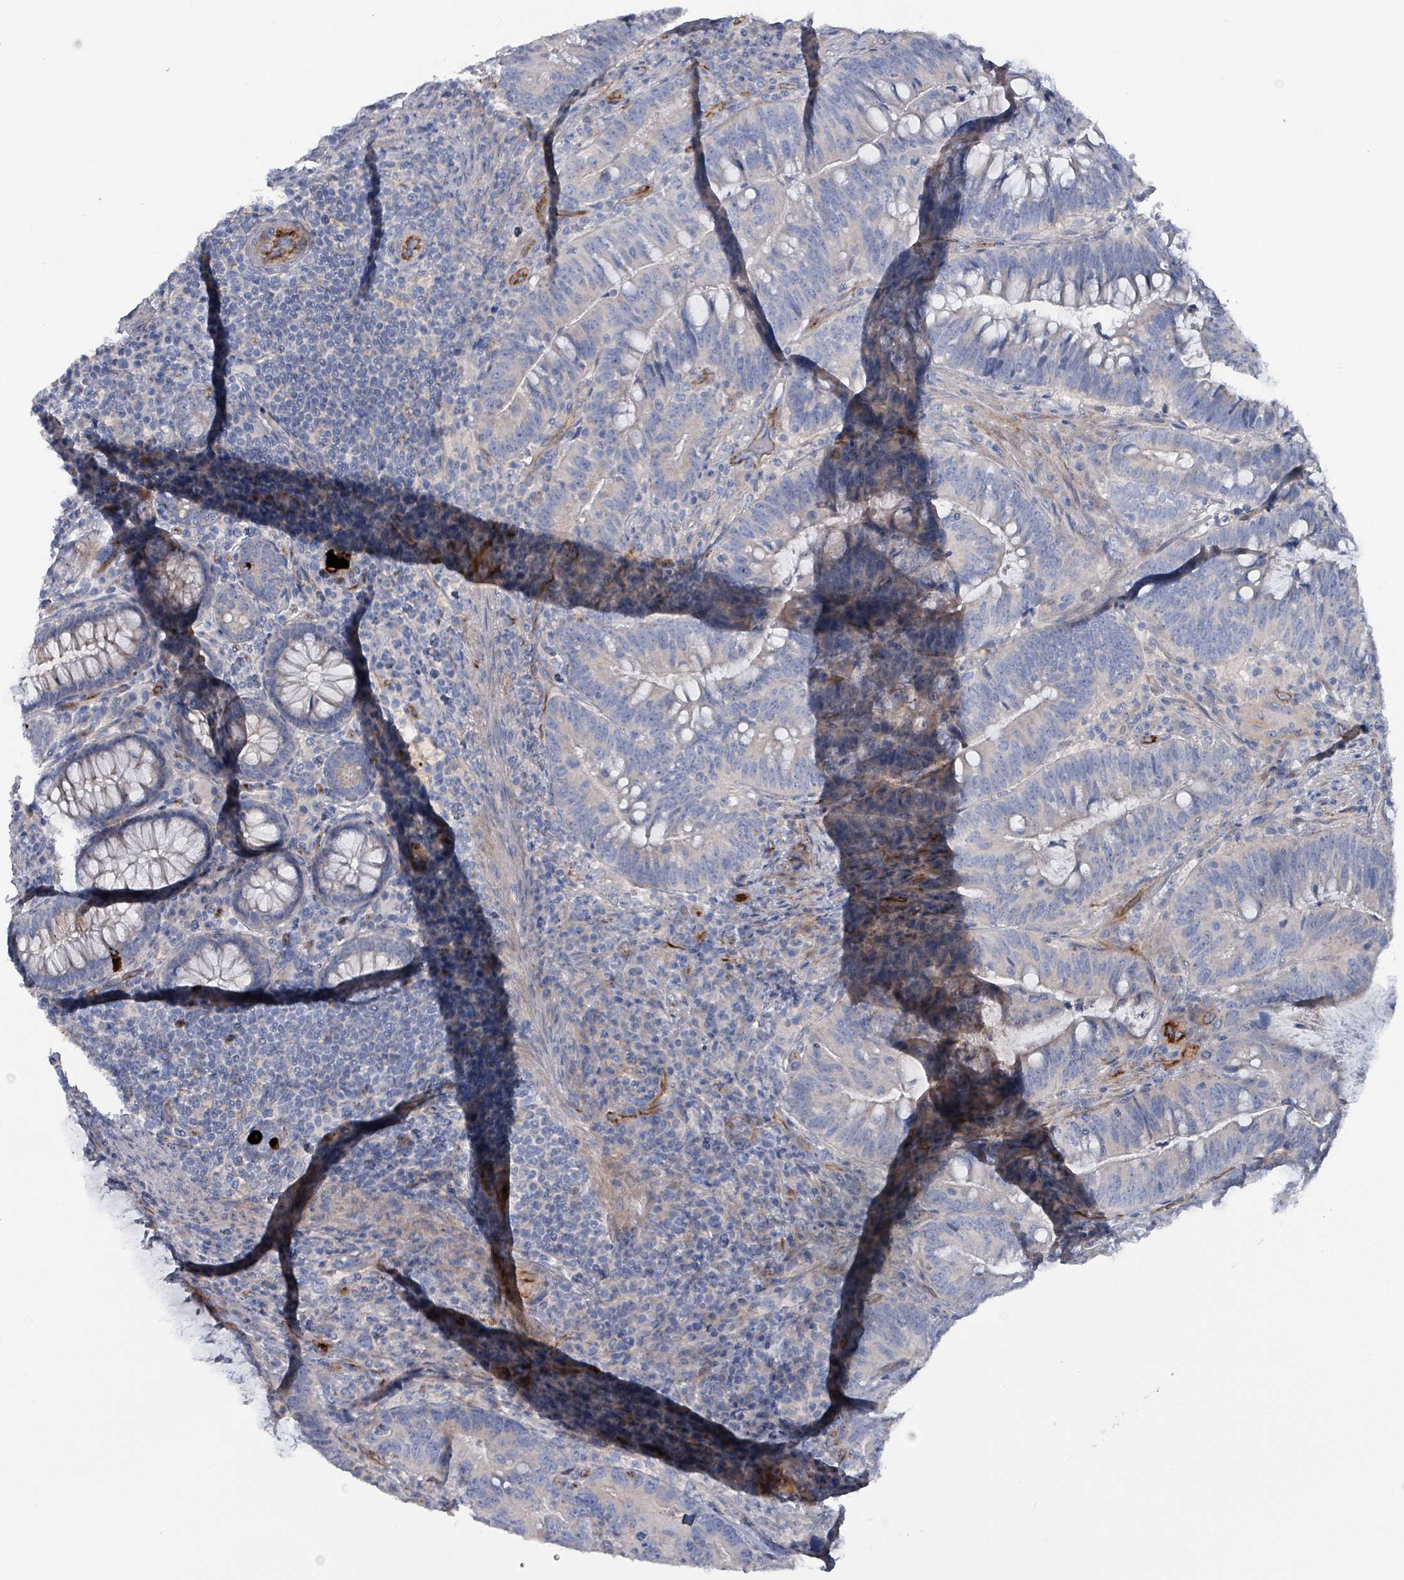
{"staining": {"intensity": "negative", "quantity": "none", "location": "none"}, "tissue": "colorectal cancer", "cell_type": "Tumor cells", "image_type": "cancer", "snomed": [{"axis": "morphology", "description": "Adenocarcinoma, NOS"}, {"axis": "topography", "description": "Colon"}], "caption": "There is no significant expression in tumor cells of colorectal cancer.", "gene": "TAAR5", "patient": {"sex": "female", "age": 66}}